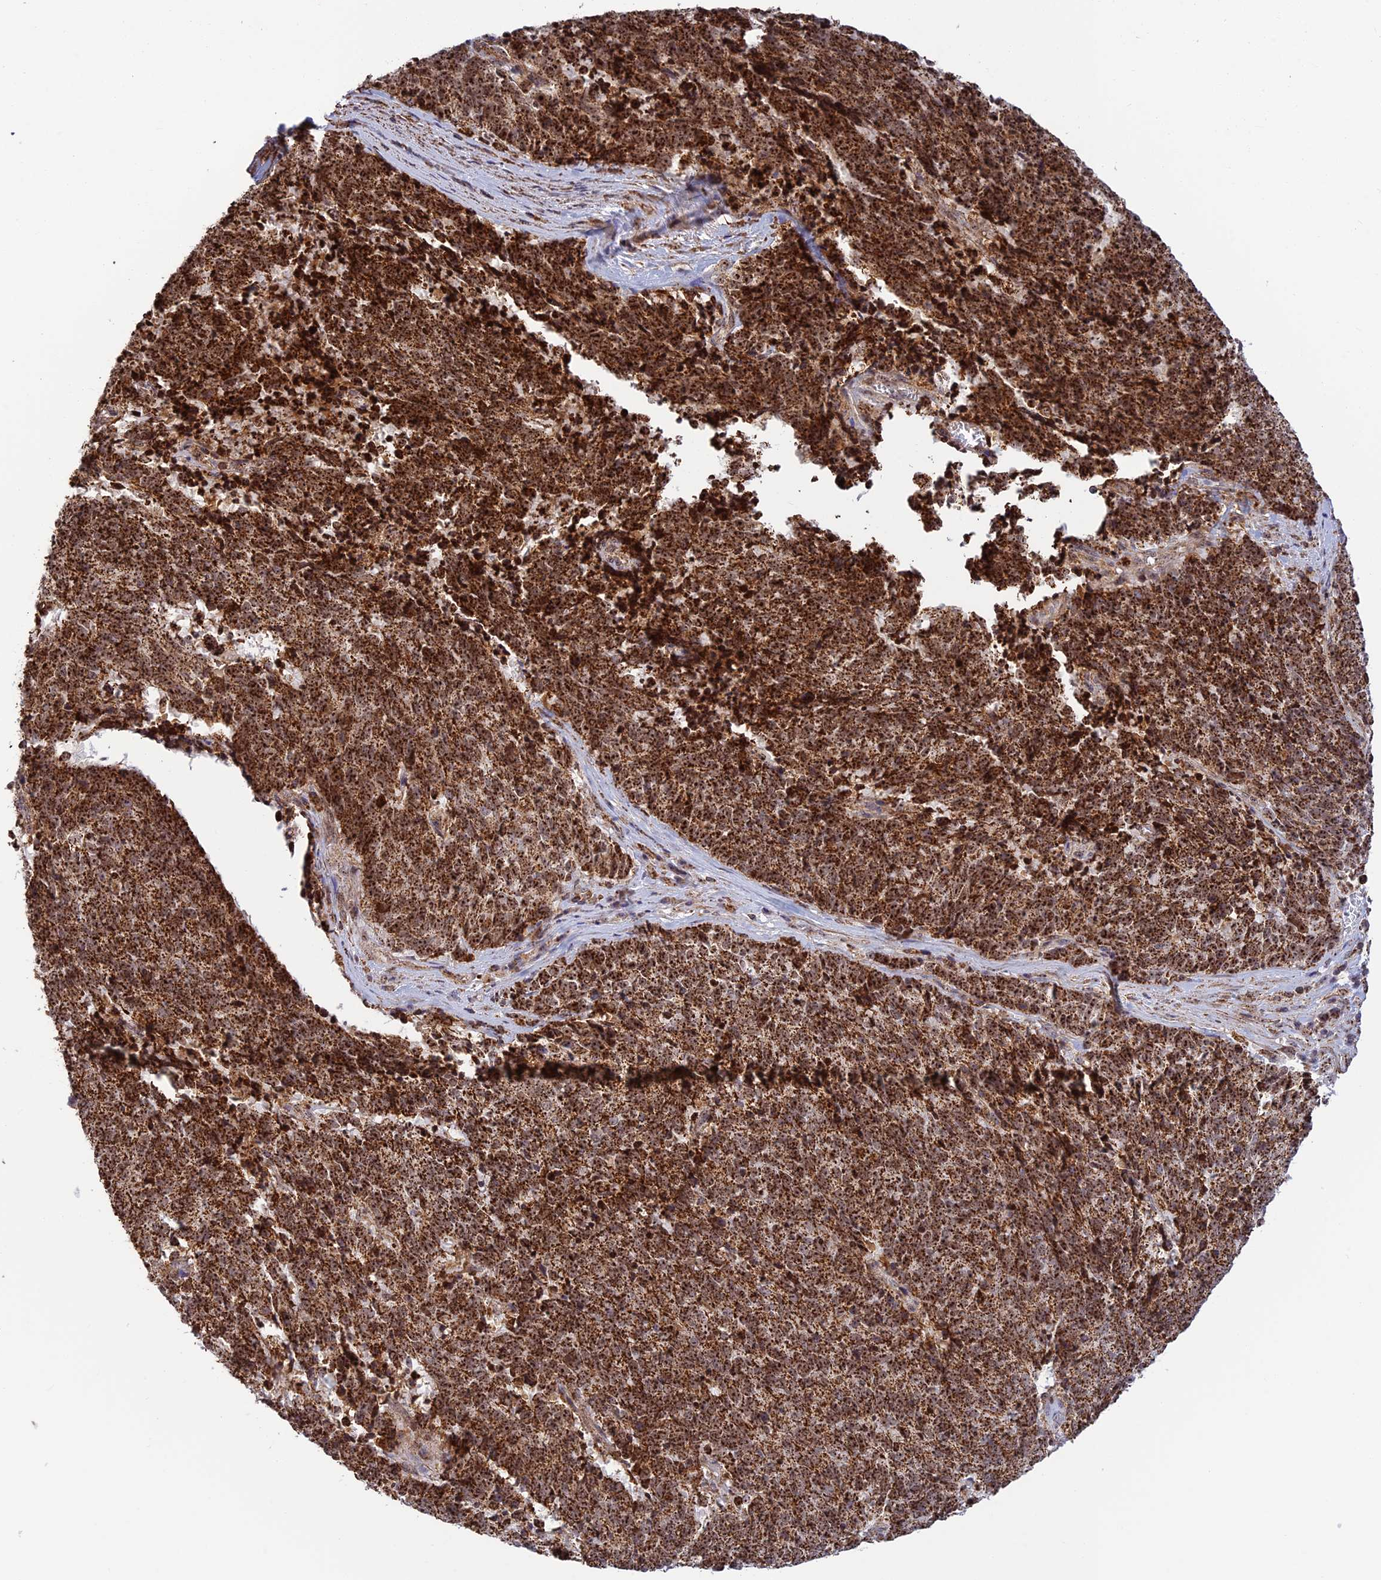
{"staining": {"intensity": "strong", "quantity": ">75%", "location": "cytoplasmic/membranous,nuclear"}, "tissue": "cervical cancer", "cell_type": "Tumor cells", "image_type": "cancer", "snomed": [{"axis": "morphology", "description": "Squamous cell carcinoma, NOS"}, {"axis": "topography", "description": "Cervix"}], "caption": "Immunohistochemistry histopathology image of cervical squamous cell carcinoma stained for a protein (brown), which demonstrates high levels of strong cytoplasmic/membranous and nuclear staining in about >75% of tumor cells.", "gene": "POLR1G", "patient": {"sex": "female", "age": 29}}